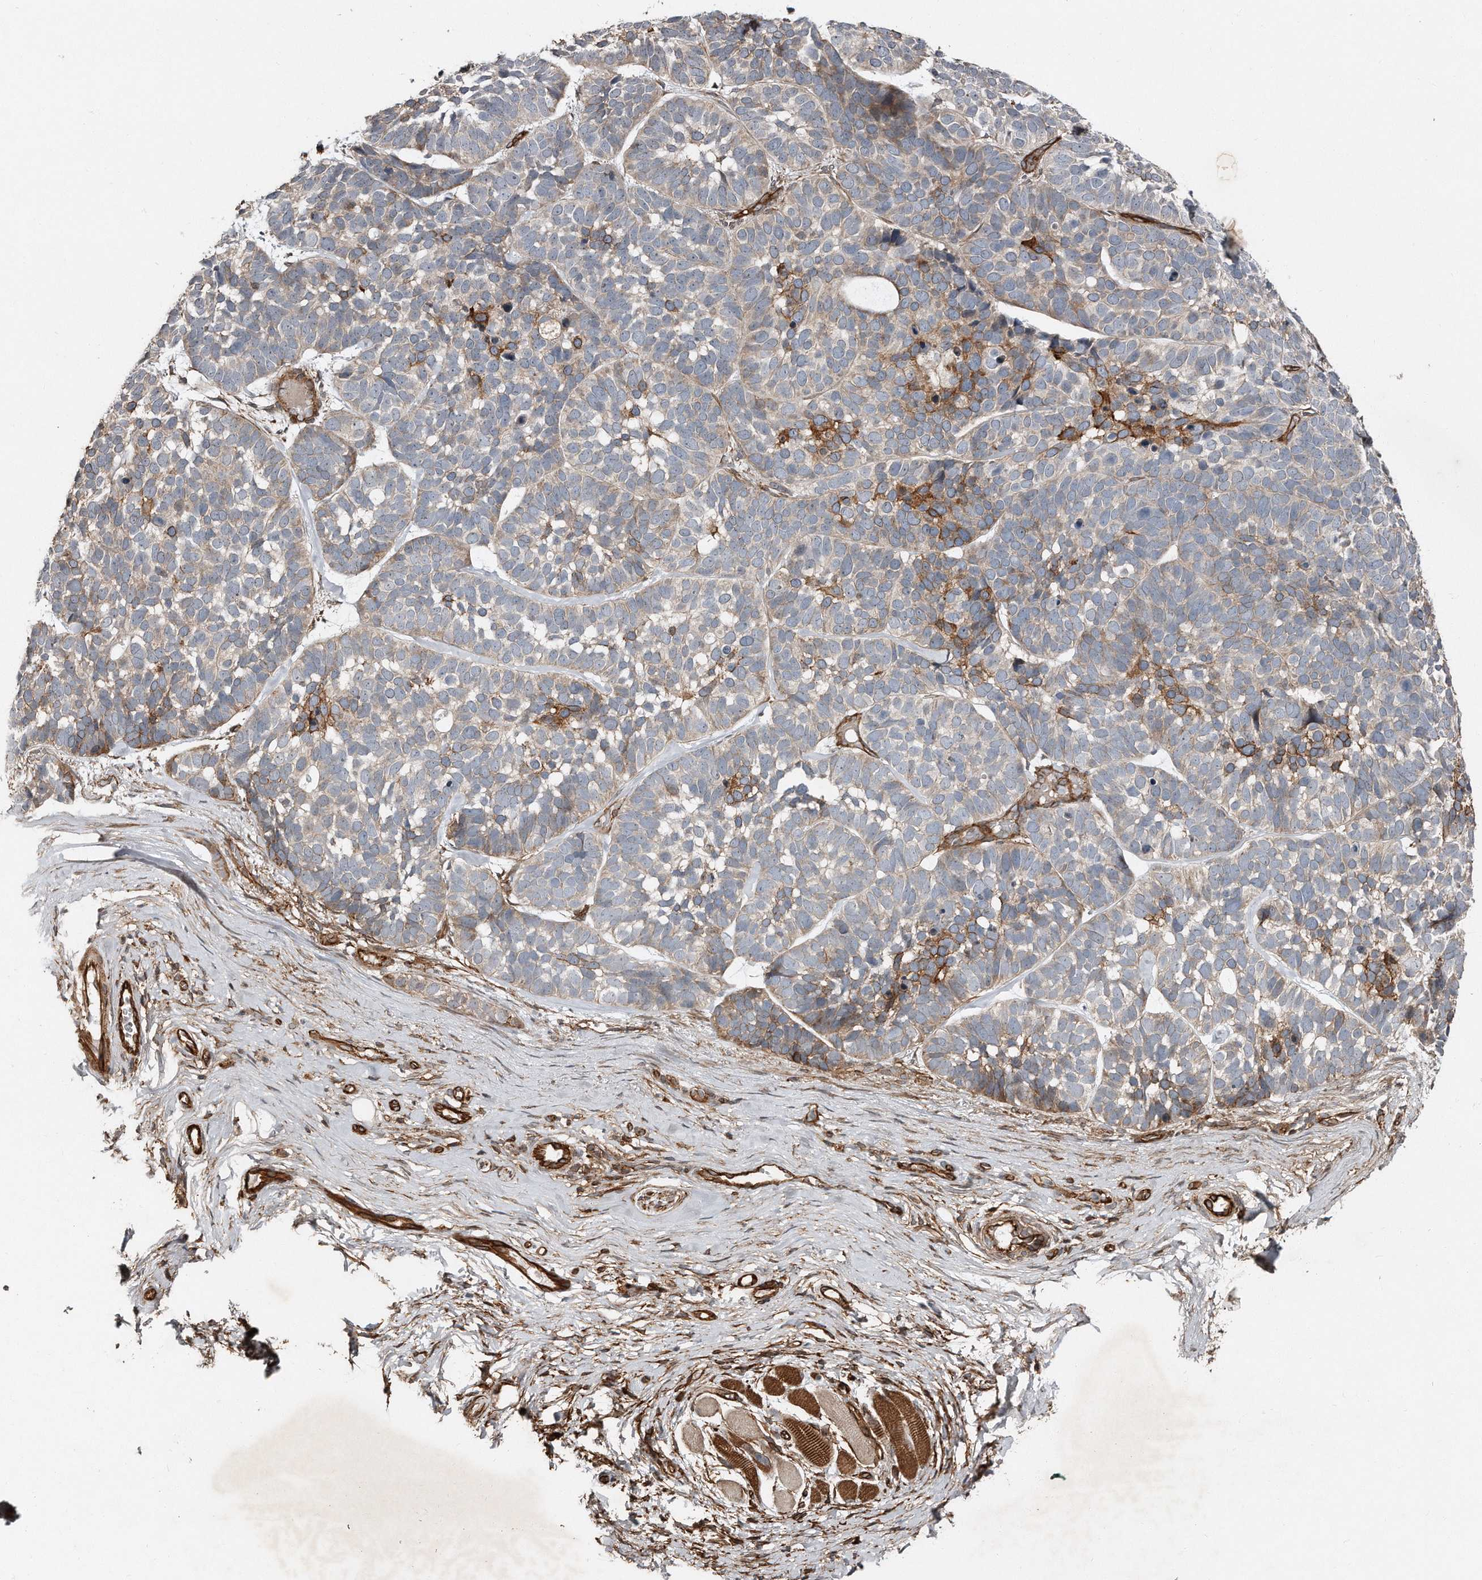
{"staining": {"intensity": "moderate", "quantity": "<25%", "location": "cytoplasmic/membranous"}, "tissue": "skin cancer", "cell_type": "Tumor cells", "image_type": "cancer", "snomed": [{"axis": "morphology", "description": "Basal cell carcinoma"}, {"axis": "topography", "description": "Skin"}], "caption": "Immunohistochemical staining of skin basal cell carcinoma exhibits low levels of moderate cytoplasmic/membranous staining in about <25% of tumor cells.", "gene": "SNAP47", "patient": {"sex": "male", "age": 62}}